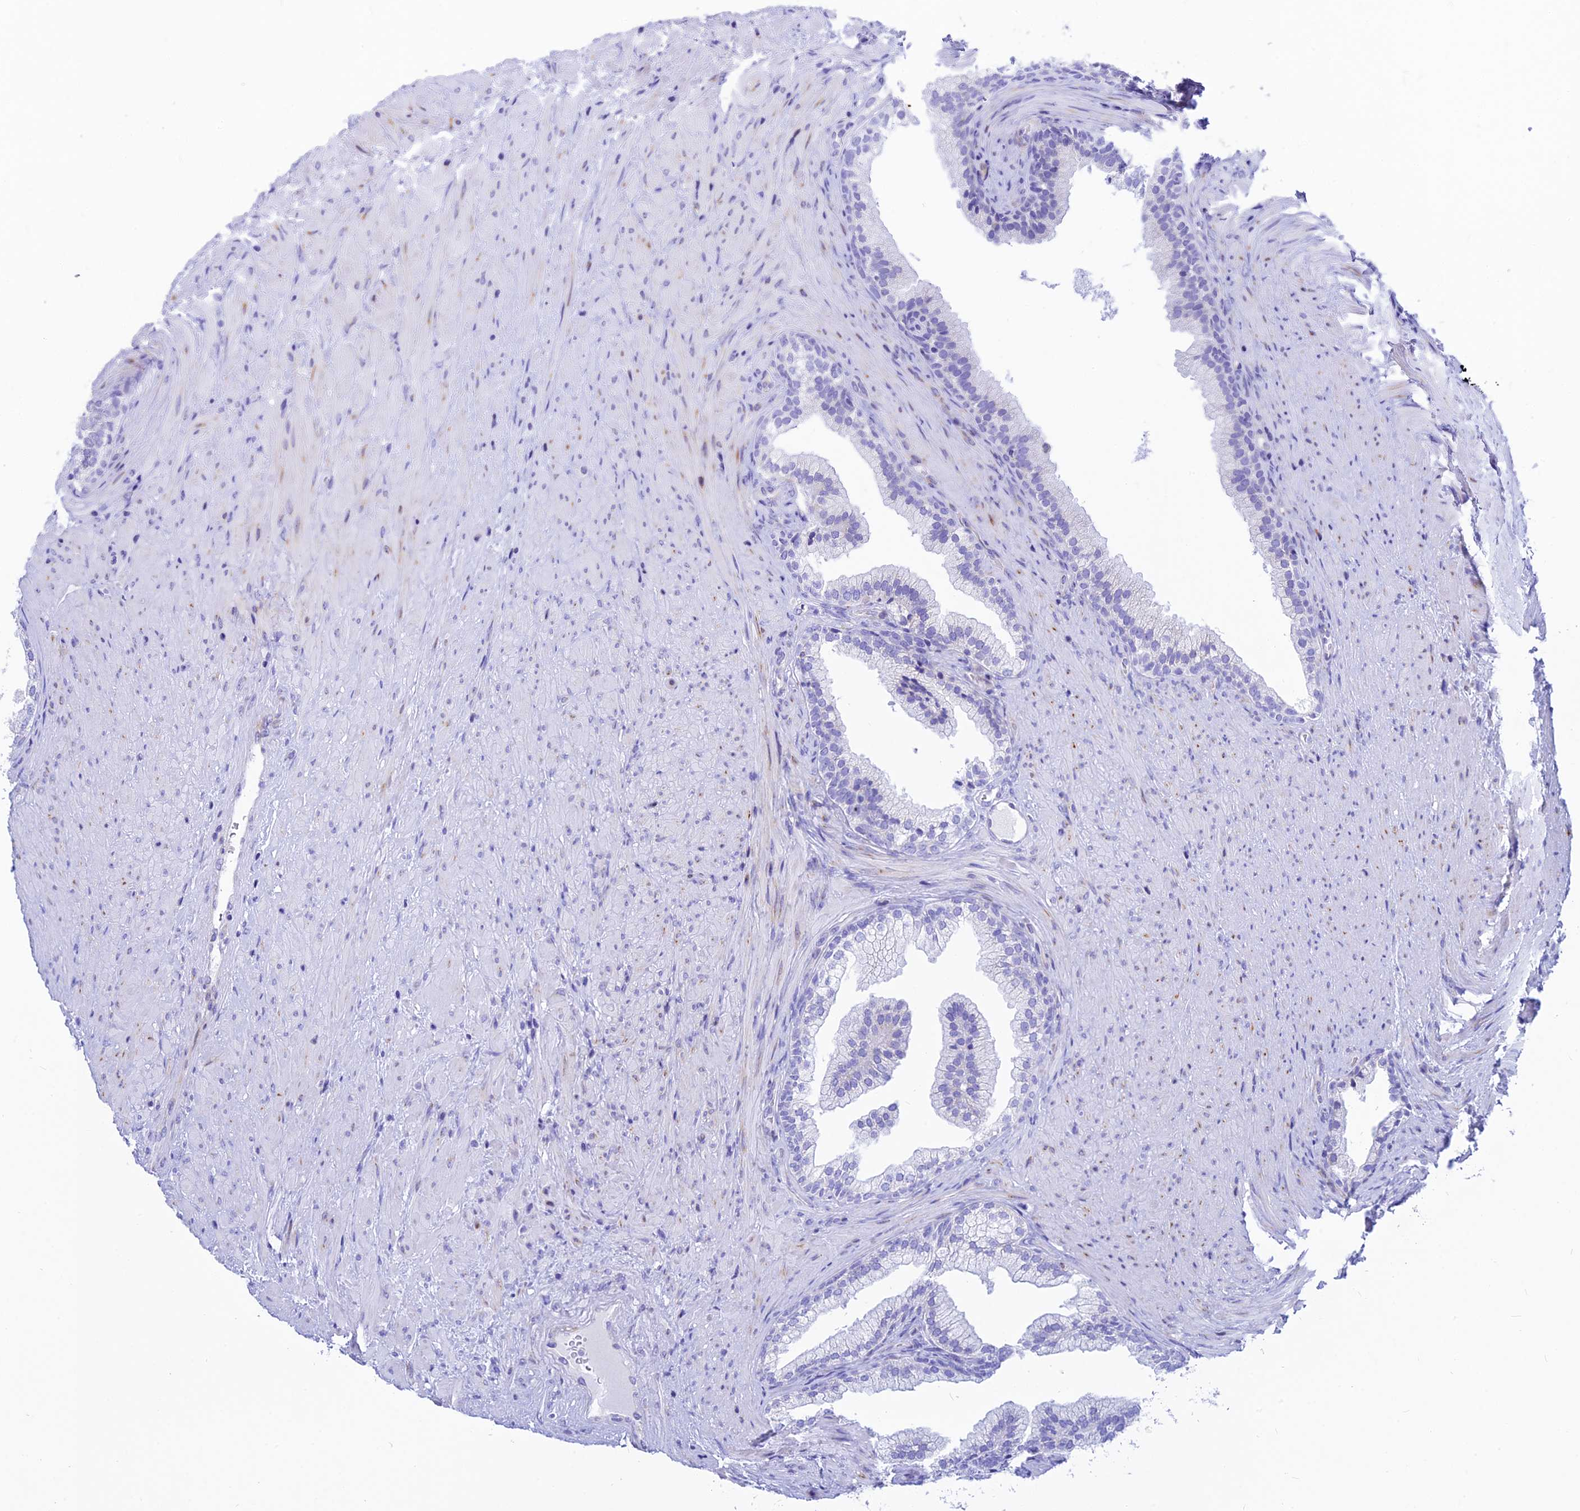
{"staining": {"intensity": "negative", "quantity": "none", "location": "none"}, "tissue": "prostate", "cell_type": "Glandular cells", "image_type": "normal", "snomed": [{"axis": "morphology", "description": "Normal tissue, NOS"}, {"axis": "topography", "description": "Prostate"}], "caption": "An IHC micrograph of unremarkable prostate is shown. There is no staining in glandular cells of prostate.", "gene": "CNOT6", "patient": {"sex": "male", "age": 76}}